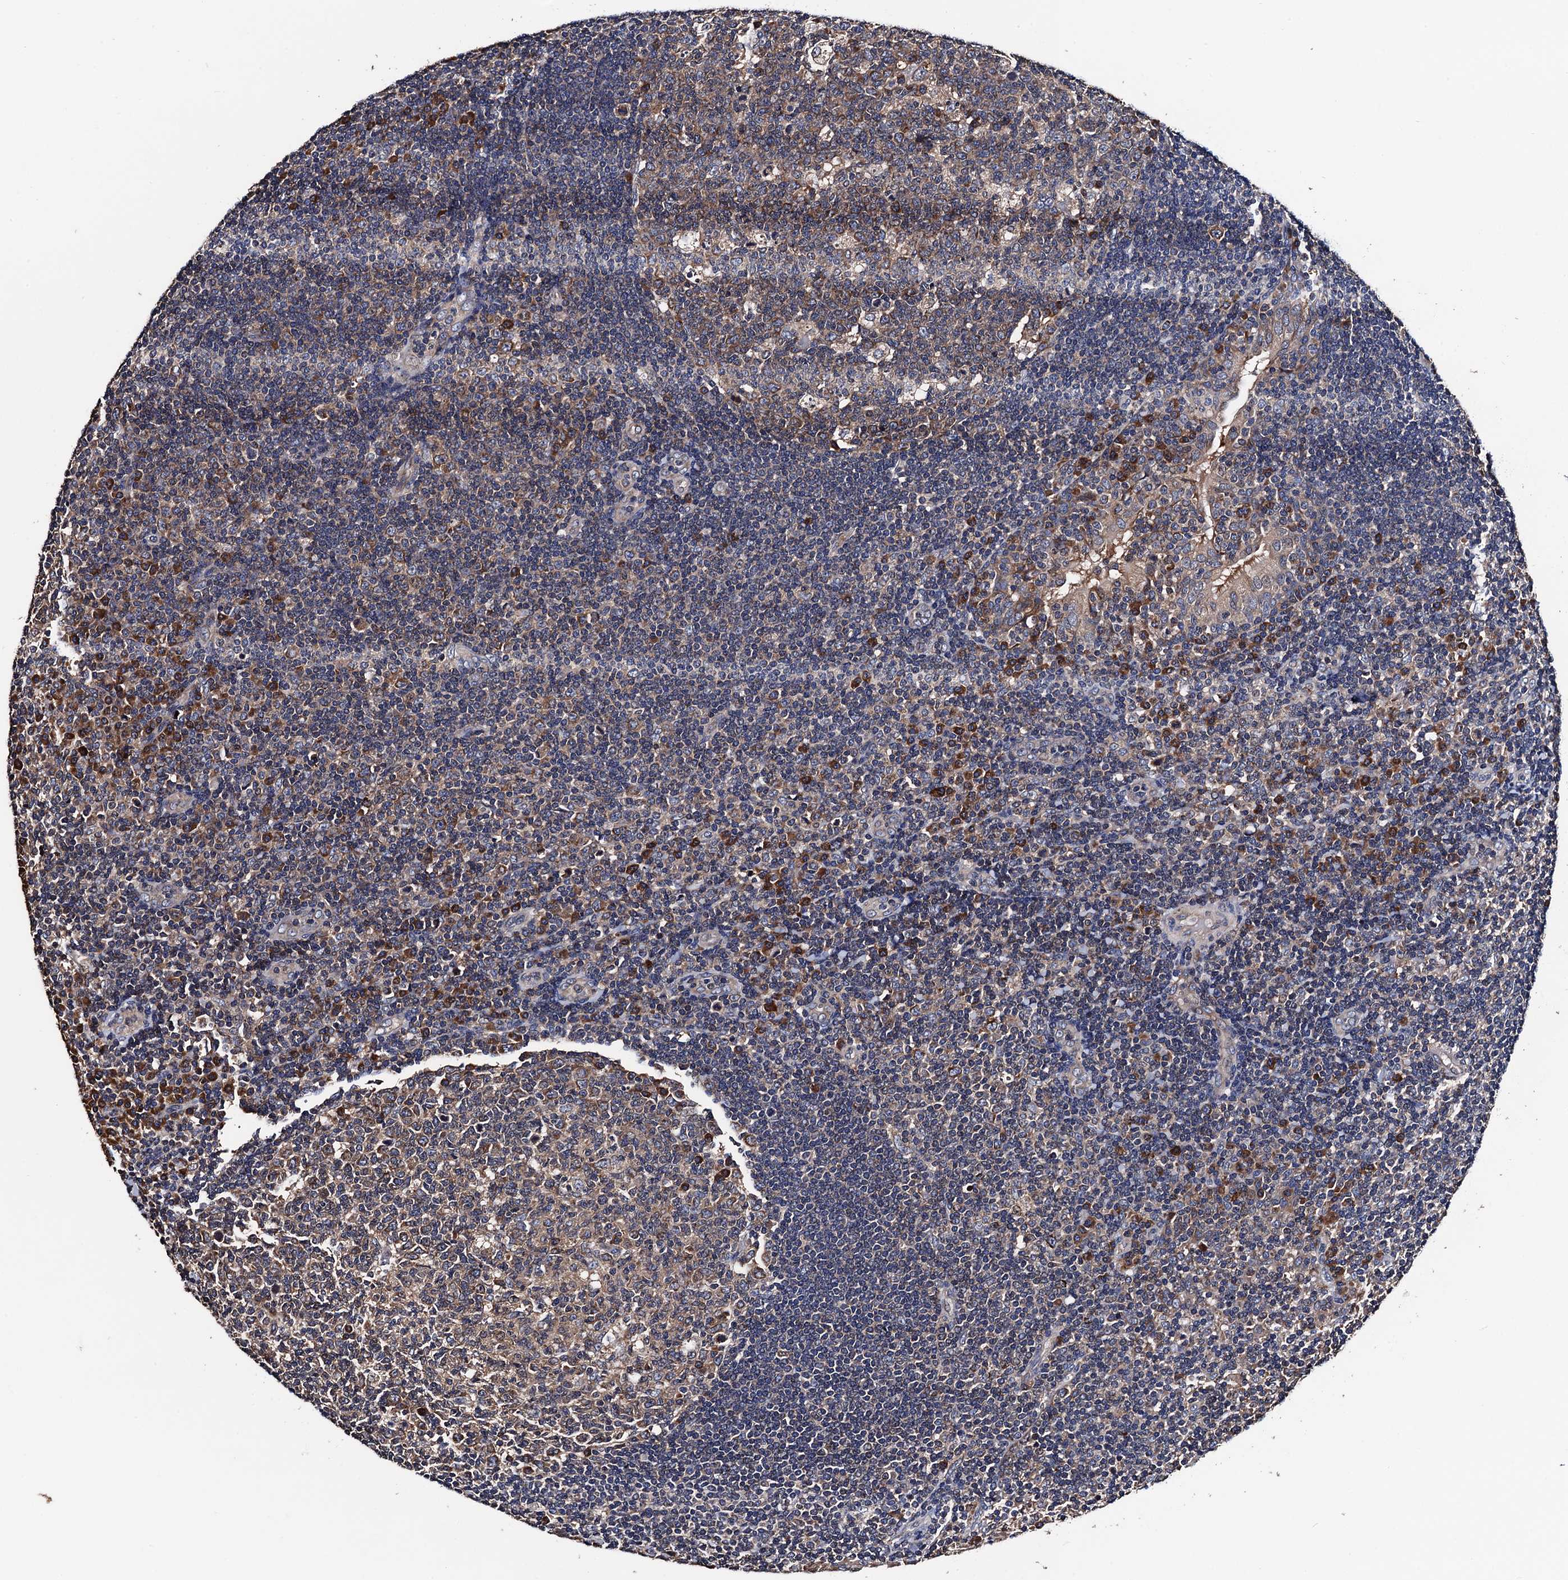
{"staining": {"intensity": "moderate", "quantity": "<25%", "location": "cytoplasmic/membranous"}, "tissue": "tonsil", "cell_type": "Germinal center cells", "image_type": "normal", "snomed": [{"axis": "morphology", "description": "Normal tissue, NOS"}, {"axis": "topography", "description": "Tonsil"}], "caption": "Protein expression analysis of normal human tonsil reveals moderate cytoplasmic/membranous staining in about <25% of germinal center cells. The staining was performed using DAB to visualize the protein expression in brown, while the nuclei were stained in blue with hematoxylin (Magnification: 20x).", "gene": "RGS11", "patient": {"sex": "female", "age": 40}}